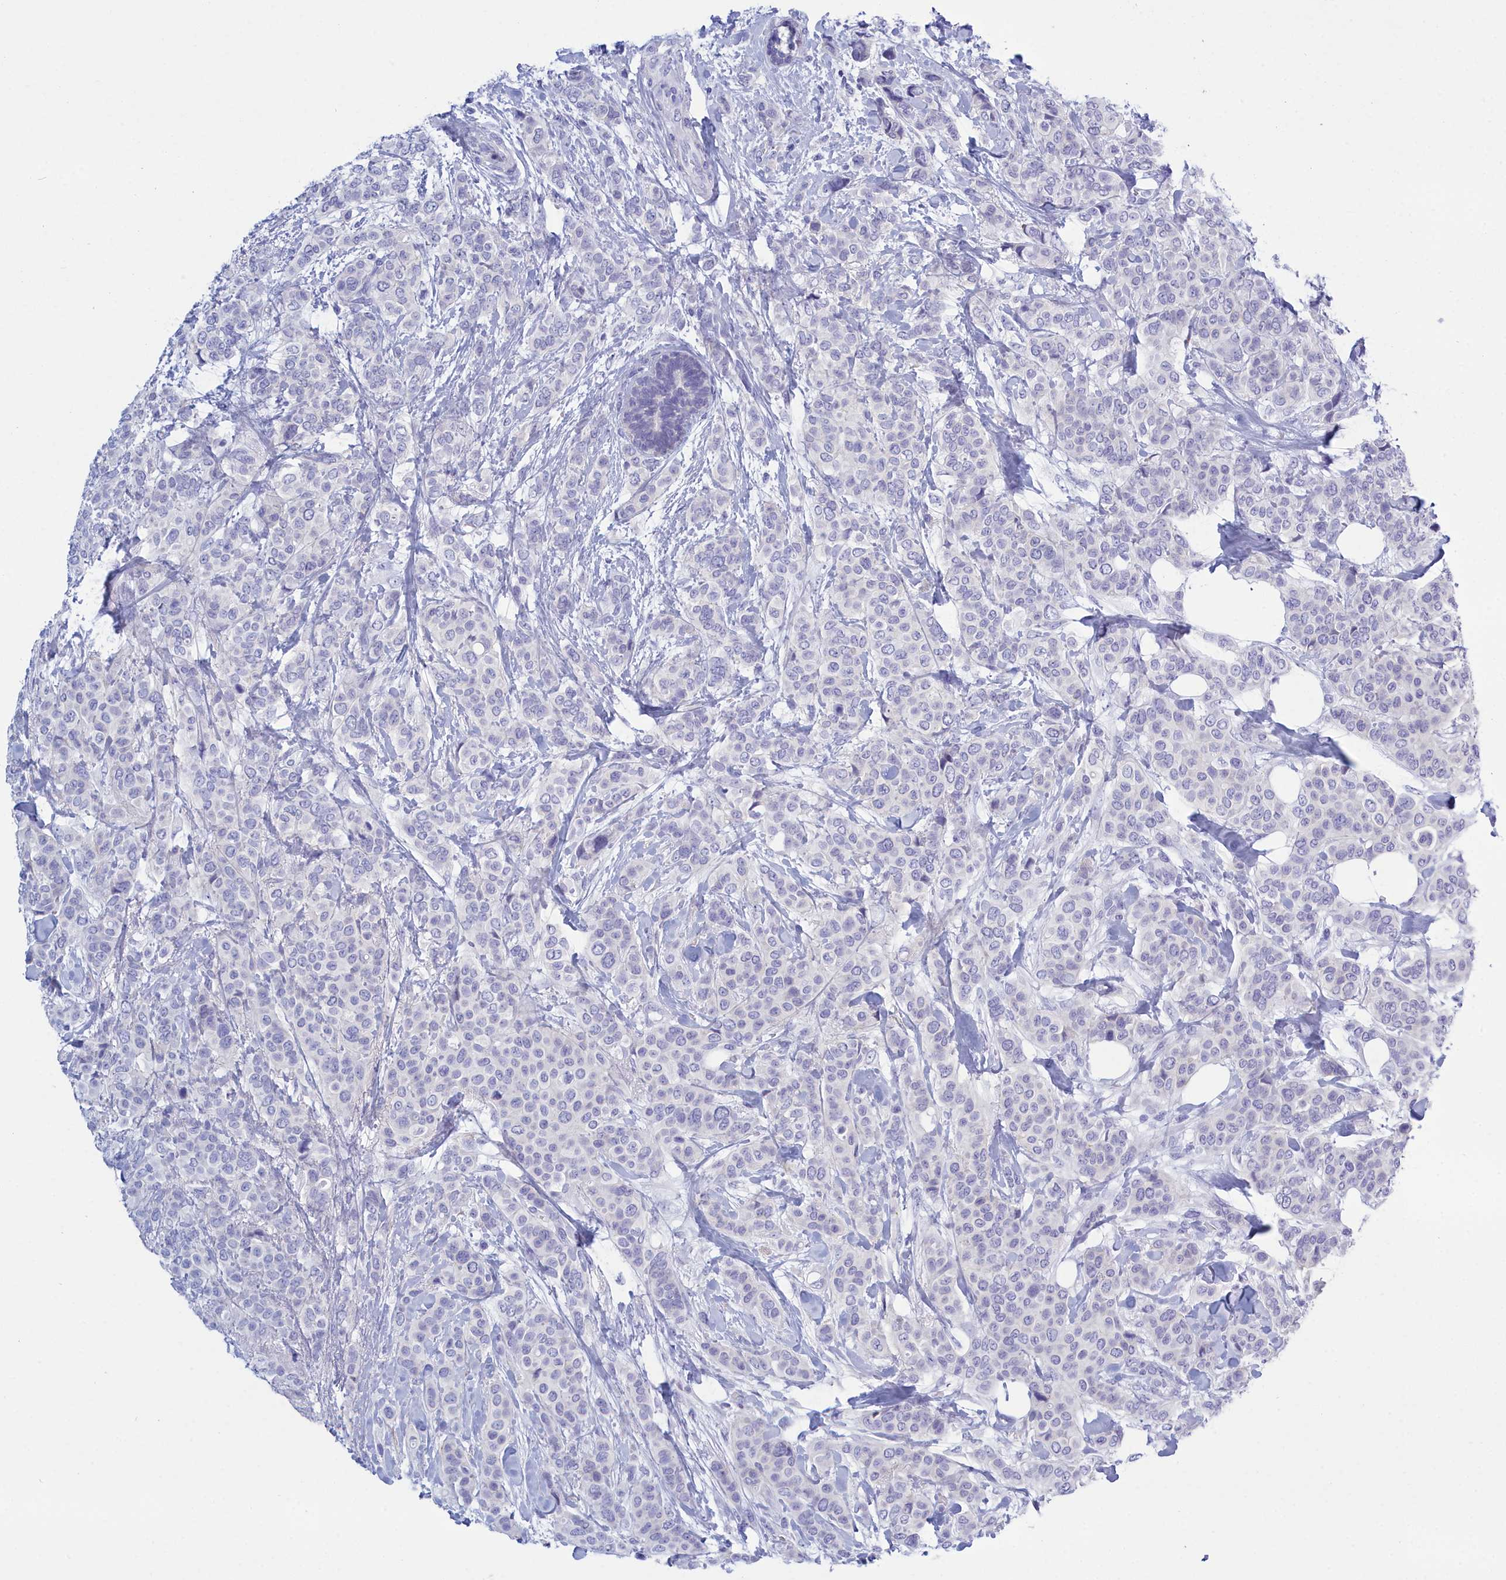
{"staining": {"intensity": "negative", "quantity": "none", "location": "none"}, "tissue": "breast cancer", "cell_type": "Tumor cells", "image_type": "cancer", "snomed": [{"axis": "morphology", "description": "Lobular carcinoma"}, {"axis": "topography", "description": "Breast"}], "caption": "This is a photomicrograph of IHC staining of lobular carcinoma (breast), which shows no staining in tumor cells.", "gene": "TMEM97", "patient": {"sex": "female", "age": 51}}